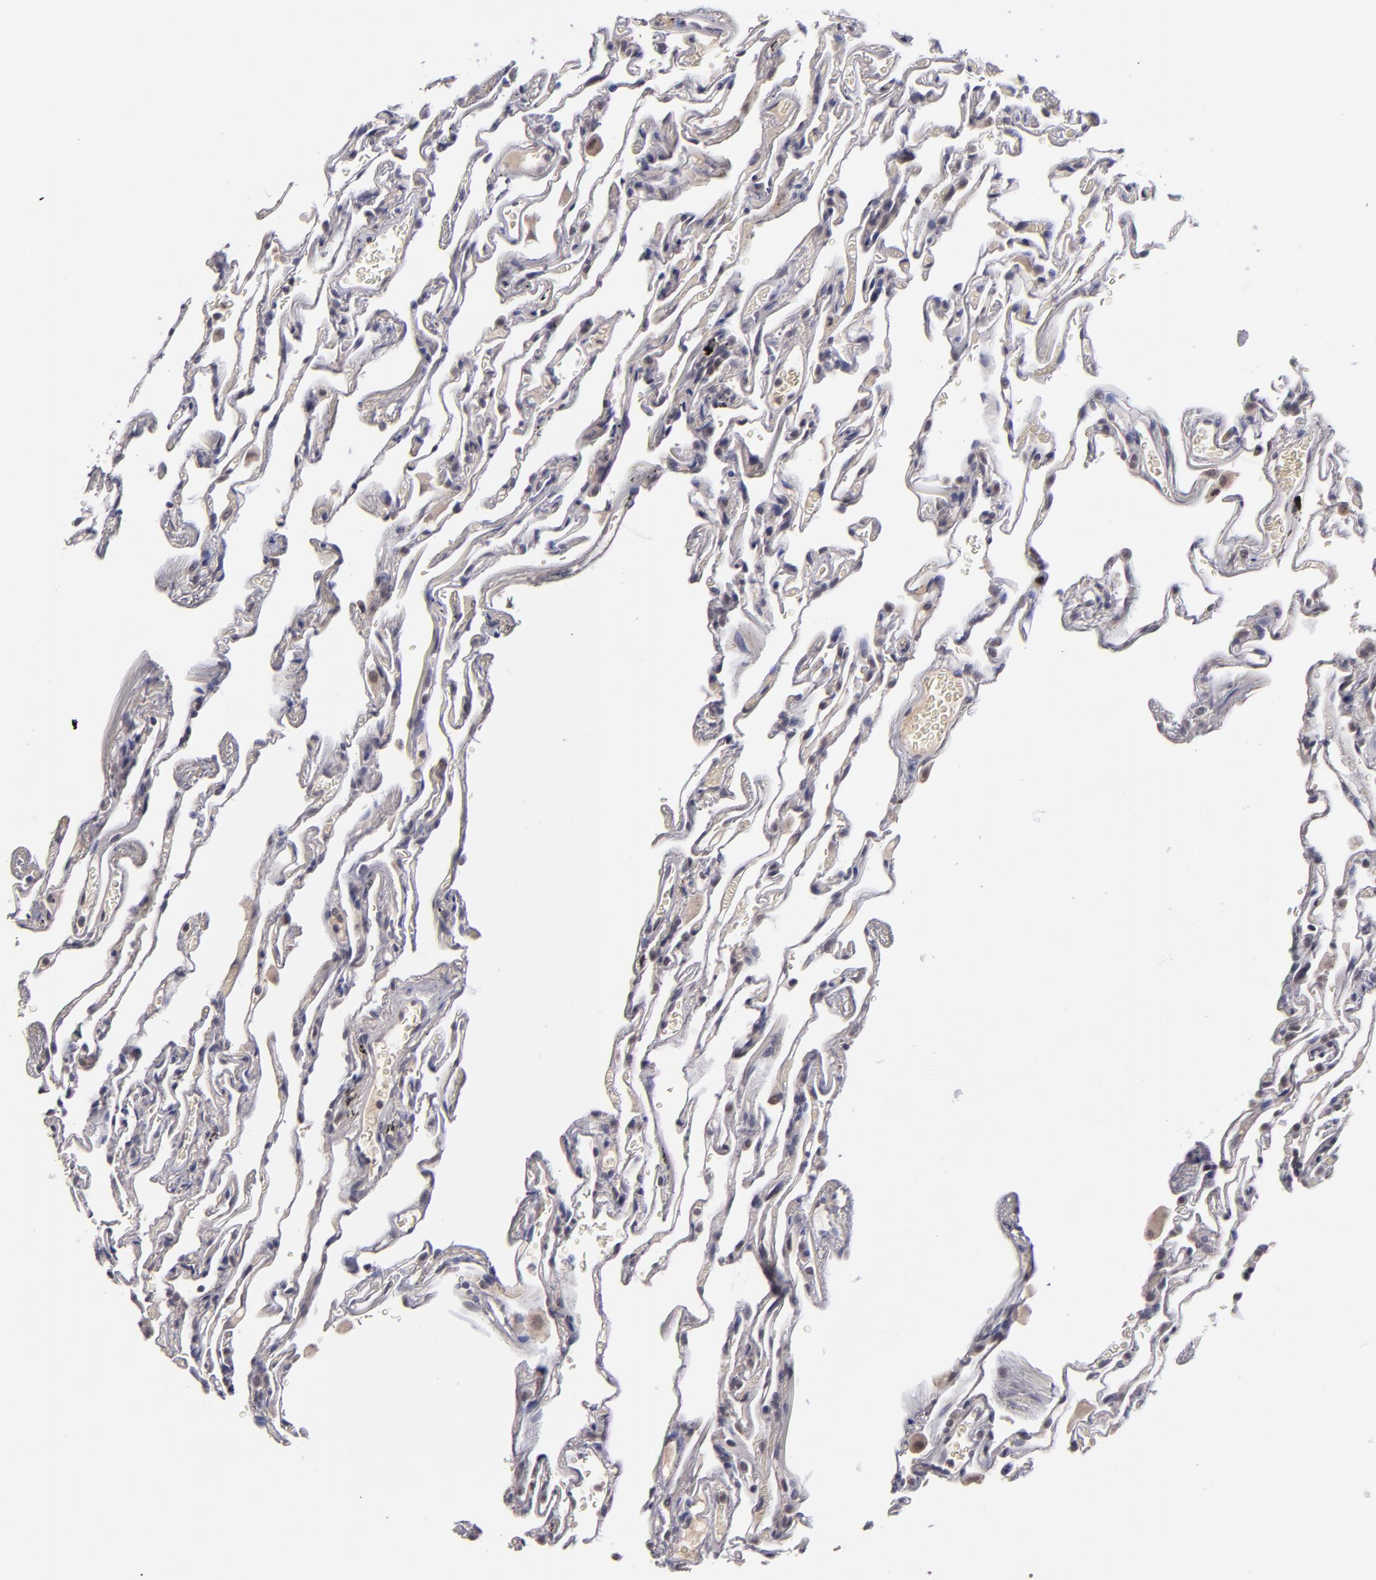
{"staining": {"intensity": "negative", "quantity": "none", "location": "none"}, "tissue": "lung", "cell_type": "Alveolar cells", "image_type": "normal", "snomed": [{"axis": "morphology", "description": "Normal tissue, NOS"}, {"axis": "morphology", "description": "Inflammation, NOS"}, {"axis": "topography", "description": "Lung"}], "caption": "Protein analysis of unremarkable lung demonstrates no significant expression in alveolar cells.", "gene": "CDC7", "patient": {"sex": "male", "age": 69}}